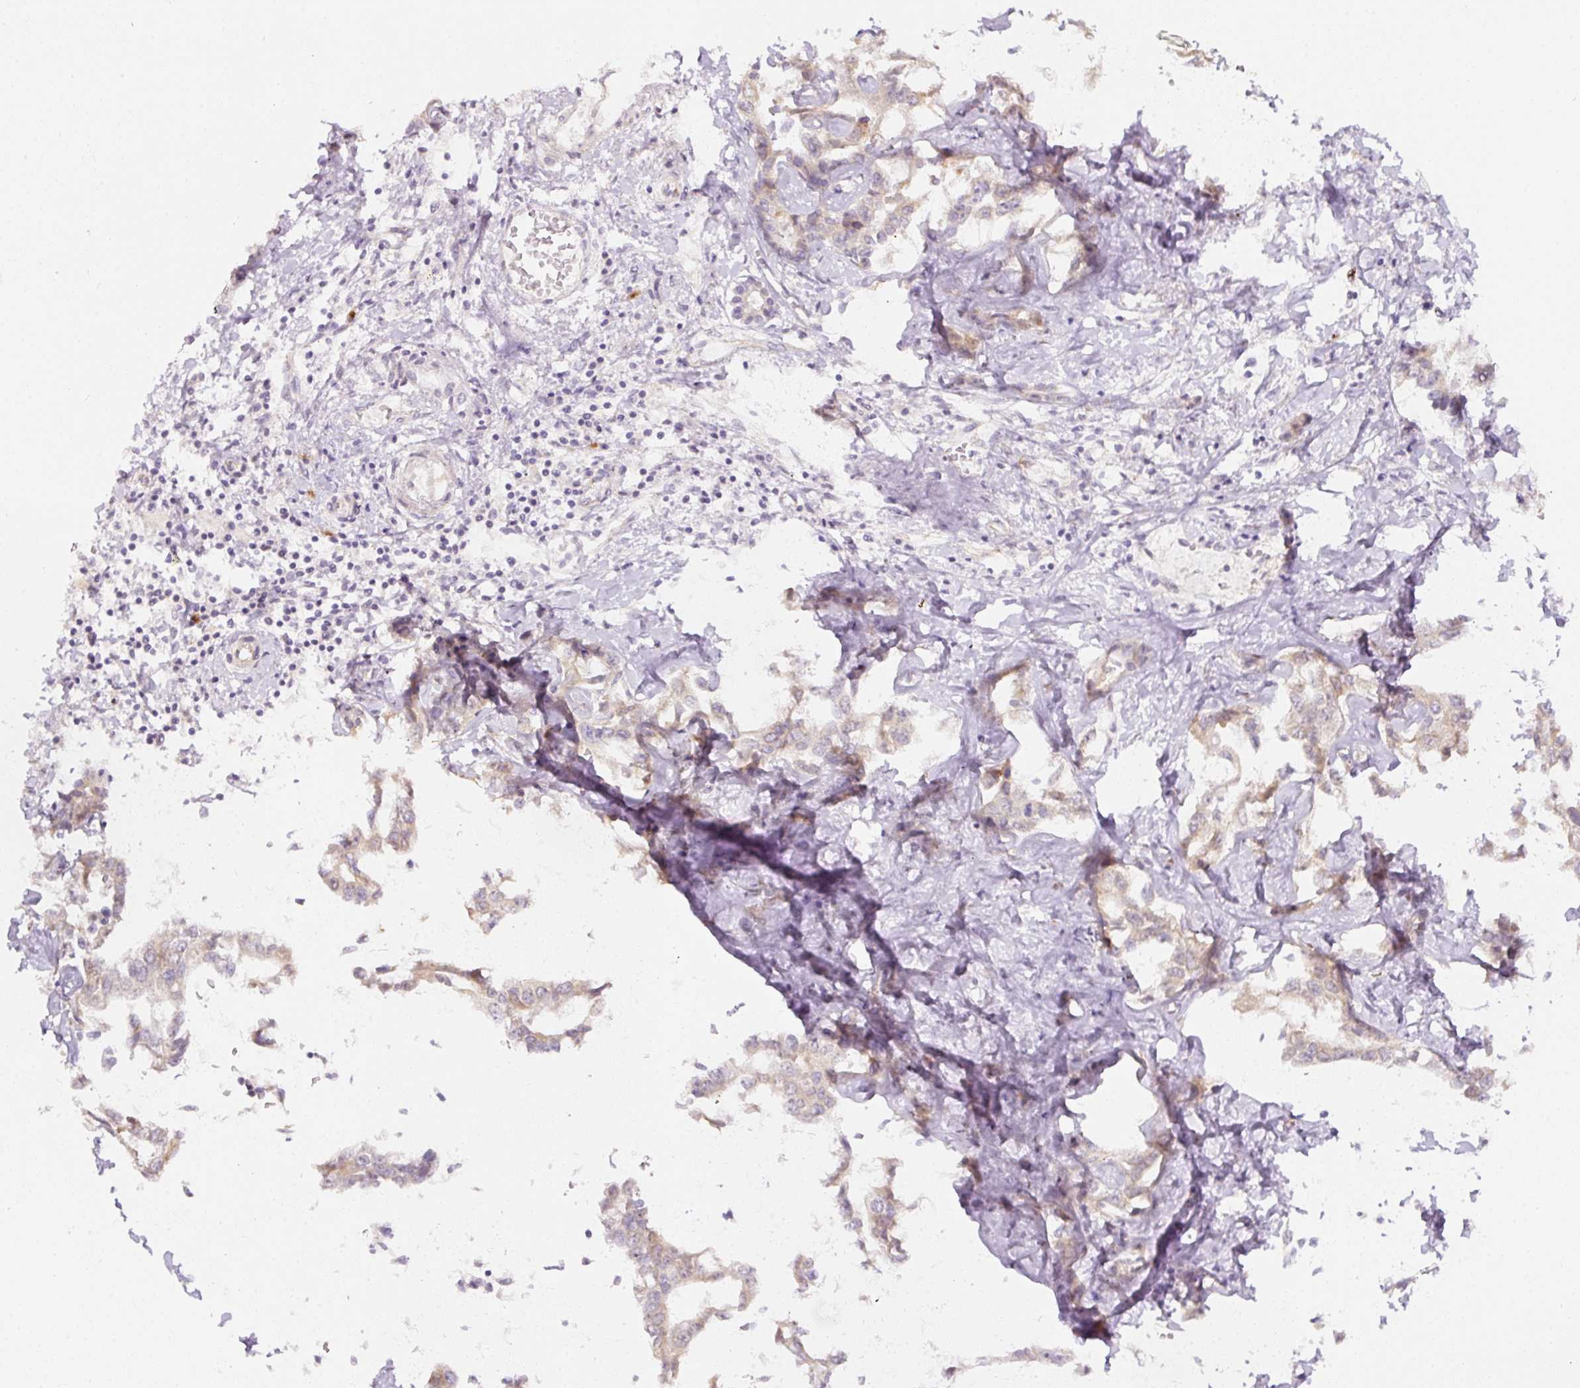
{"staining": {"intensity": "weak", "quantity": "<25%", "location": "cytoplasmic/membranous"}, "tissue": "liver cancer", "cell_type": "Tumor cells", "image_type": "cancer", "snomed": [{"axis": "morphology", "description": "Cholangiocarcinoma"}, {"axis": "topography", "description": "Liver"}], "caption": "An immunohistochemistry image of liver cholangiocarcinoma is shown. There is no staining in tumor cells of liver cholangiocarcinoma. The staining was performed using DAB to visualize the protein expression in brown, while the nuclei were stained in blue with hematoxylin (Magnification: 20x).", "gene": "NBPF11", "patient": {"sex": "male", "age": 59}}